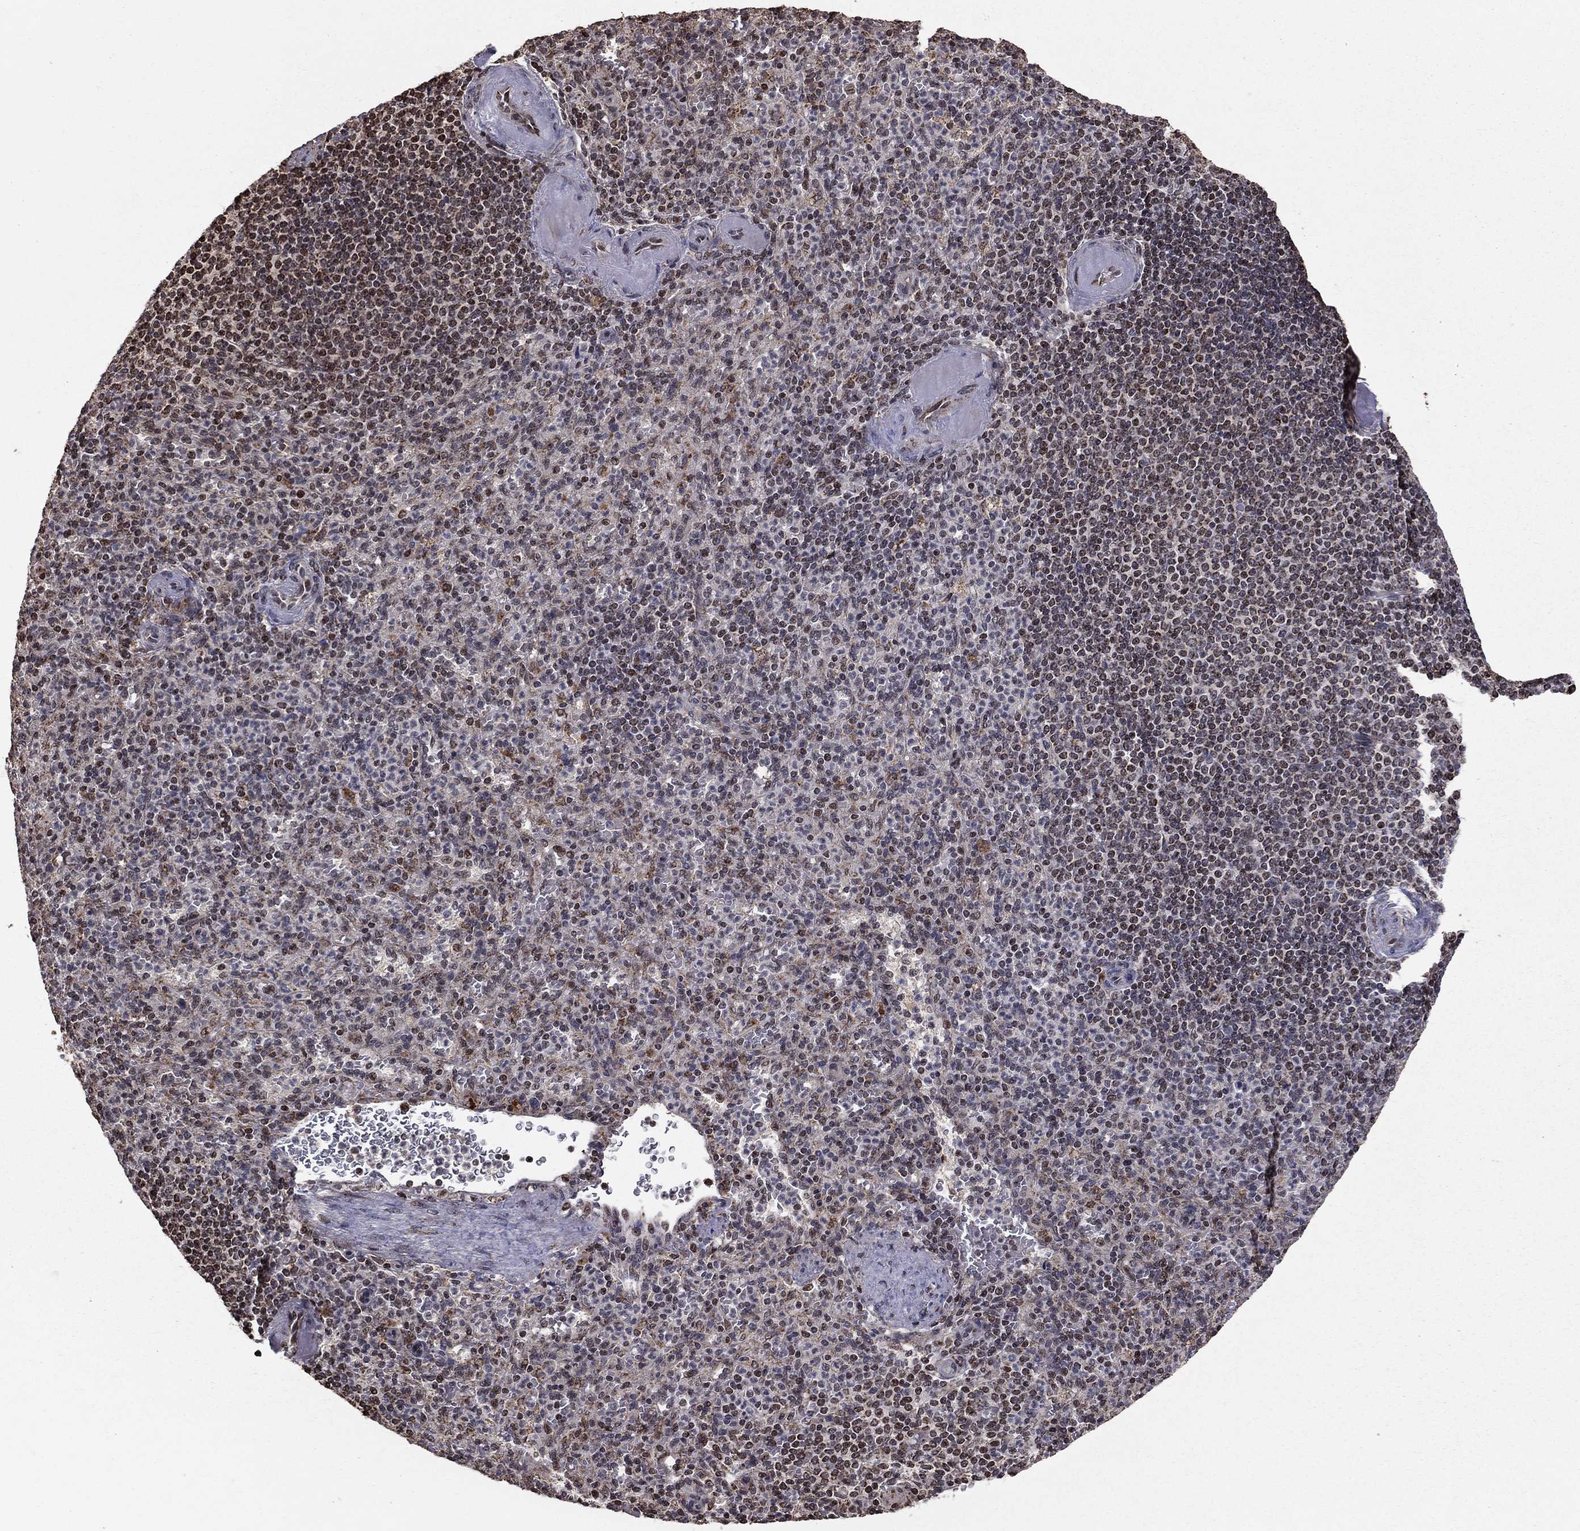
{"staining": {"intensity": "moderate", "quantity": "<25%", "location": "nuclear"}, "tissue": "spleen", "cell_type": "Cells in red pulp", "image_type": "normal", "snomed": [{"axis": "morphology", "description": "Normal tissue, NOS"}, {"axis": "topography", "description": "Spleen"}], "caption": "Cells in red pulp show moderate nuclear staining in approximately <25% of cells in benign spleen.", "gene": "ACOT13", "patient": {"sex": "female", "age": 74}}